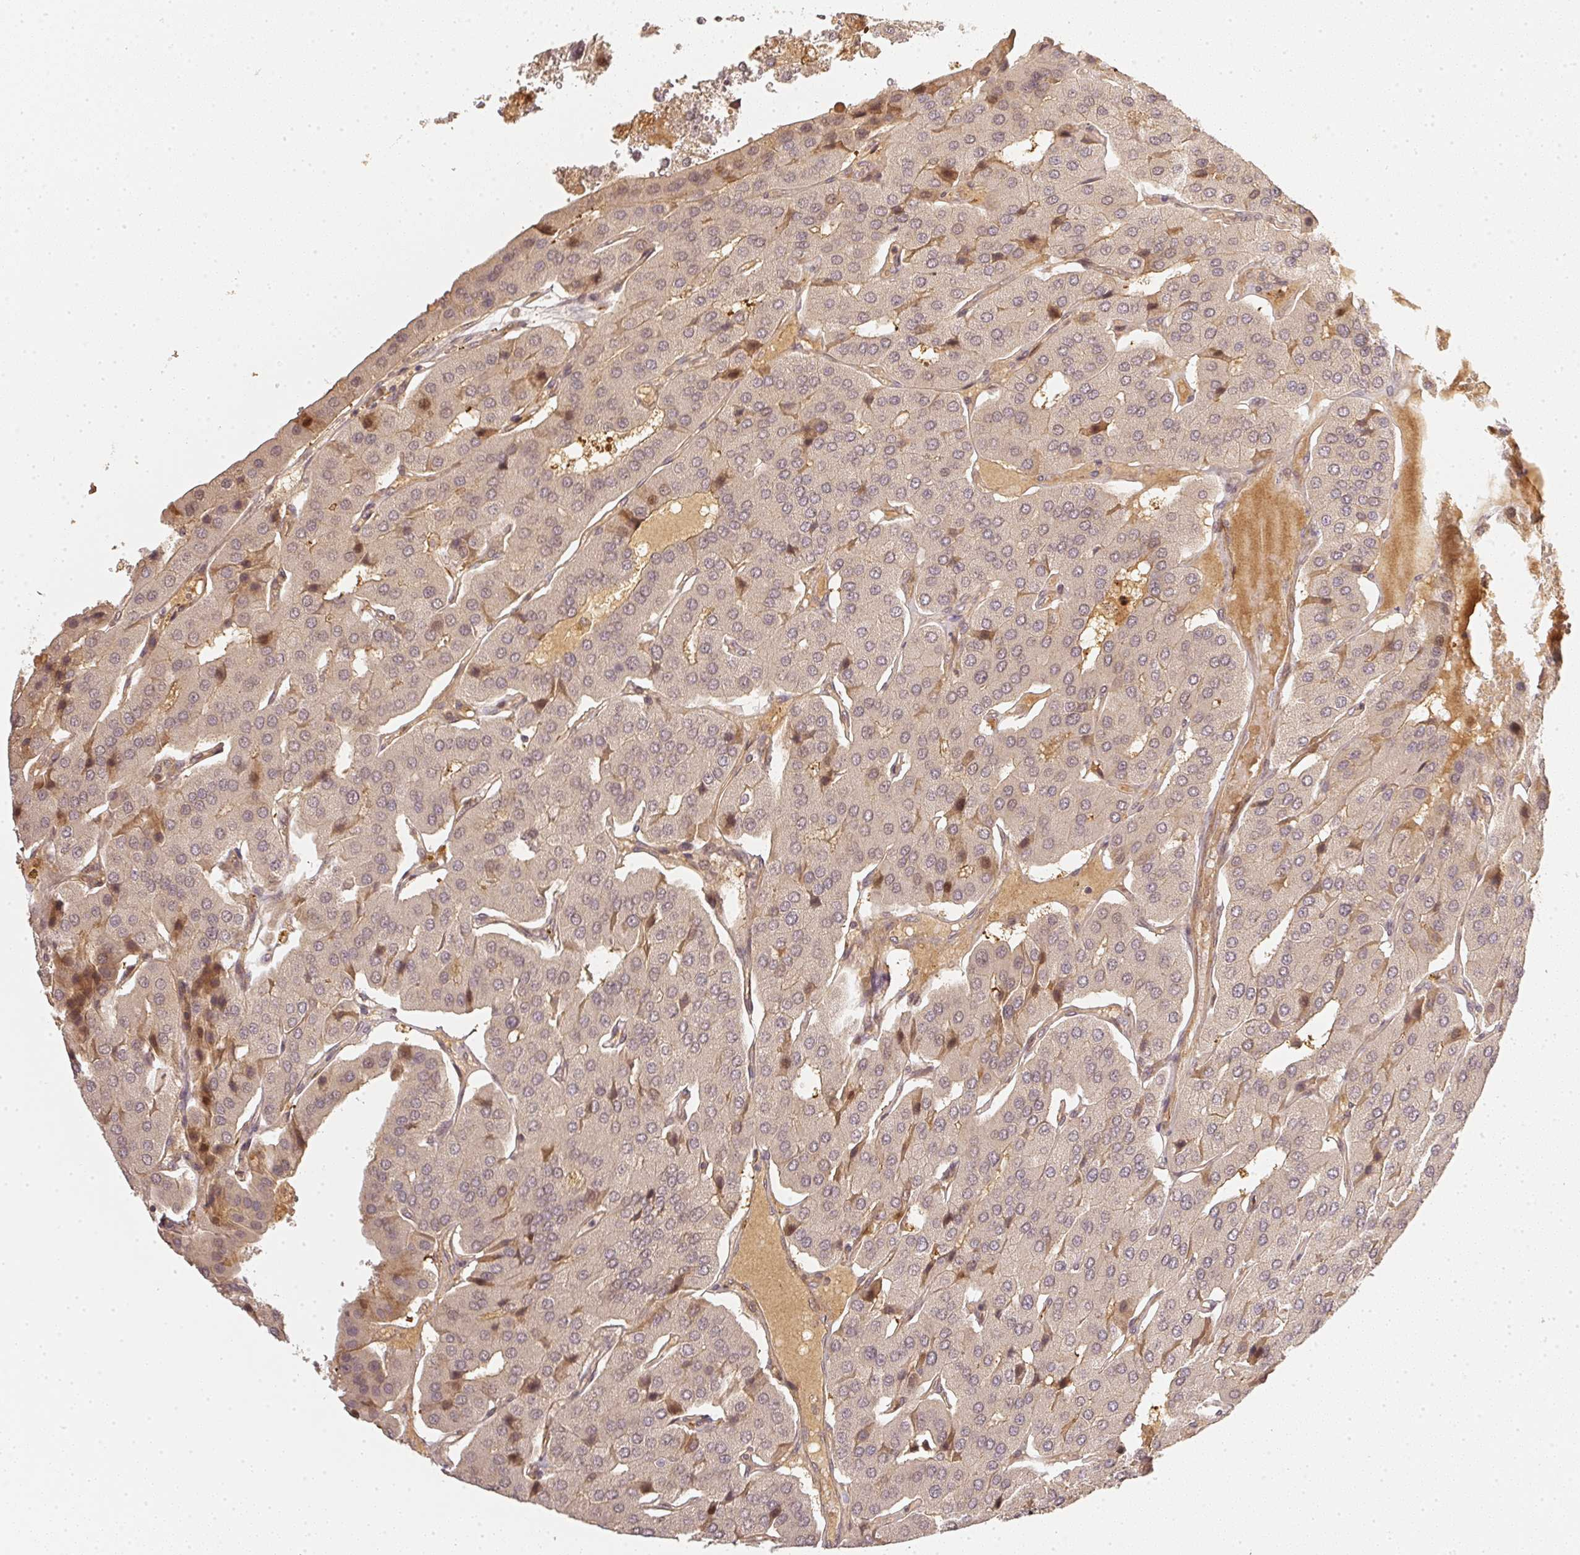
{"staining": {"intensity": "negative", "quantity": "none", "location": "none"}, "tissue": "parathyroid gland", "cell_type": "Glandular cells", "image_type": "normal", "snomed": [{"axis": "morphology", "description": "Normal tissue, NOS"}, {"axis": "morphology", "description": "Adenoma, NOS"}, {"axis": "topography", "description": "Parathyroid gland"}], "caption": "Unremarkable parathyroid gland was stained to show a protein in brown. There is no significant positivity in glandular cells. The staining was performed using DAB (3,3'-diaminobenzidine) to visualize the protein expression in brown, while the nuclei were stained in blue with hematoxylin (Magnification: 20x).", "gene": "SERPINE1", "patient": {"sex": "female", "age": 86}}